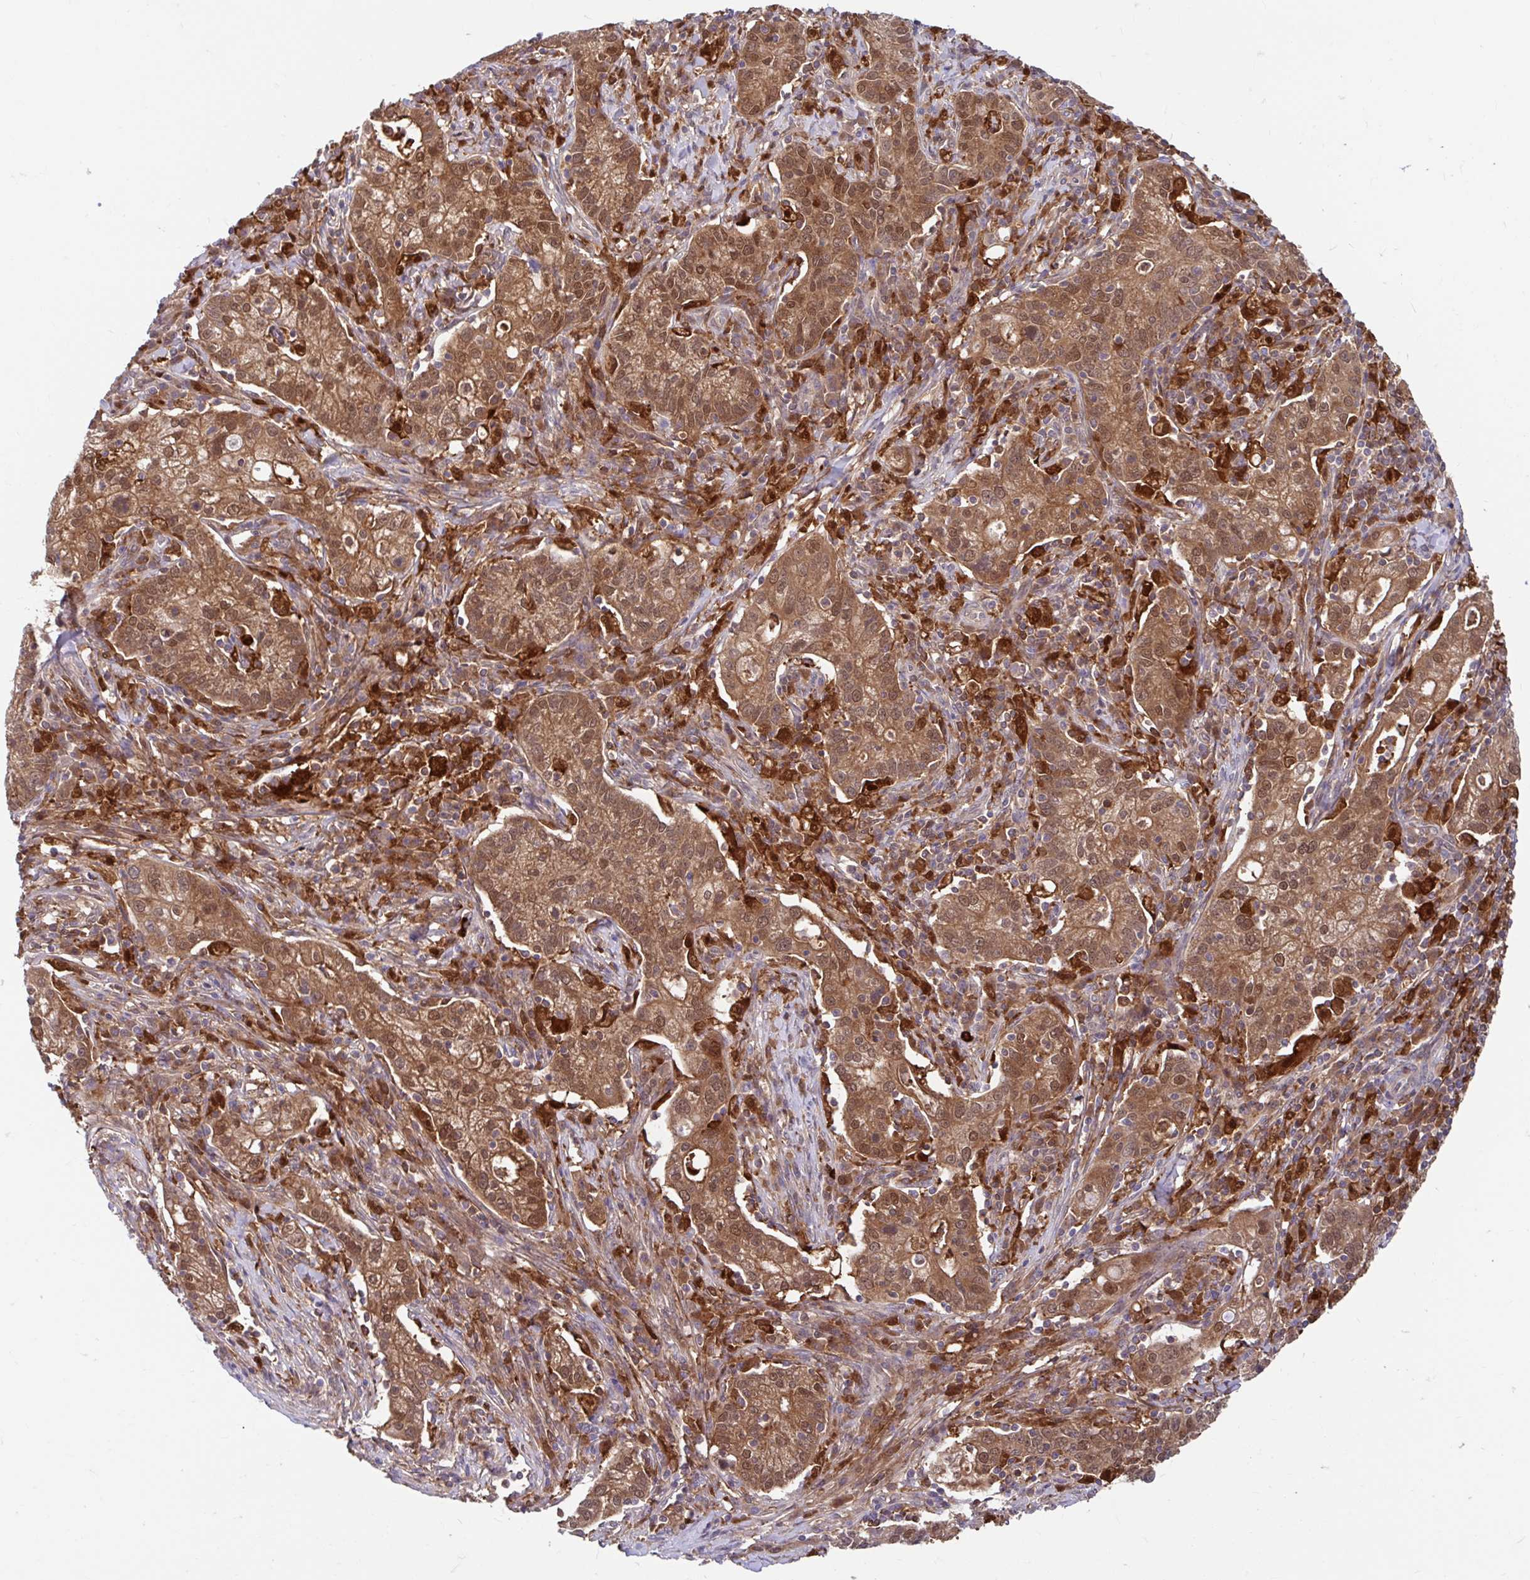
{"staining": {"intensity": "moderate", "quantity": ">75%", "location": "cytoplasmic/membranous,nuclear"}, "tissue": "cervical cancer", "cell_type": "Tumor cells", "image_type": "cancer", "snomed": [{"axis": "morphology", "description": "Normal tissue, NOS"}, {"axis": "morphology", "description": "Adenocarcinoma, NOS"}, {"axis": "topography", "description": "Cervix"}], "caption": "Immunohistochemistry (IHC) staining of cervical cancer (adenocarcinoma), which exhibits medium levels of moderate cytoplasmic/membranous and nuclear expression in about >75% of tumor cells indicating moderate cytoplasmic/membranous and nuclear protein positivity. The staining was performed using DAB (3,3'-diaminobenzidine) (brown) for protein detection and nuclei were counterstained in hematoxylin (blue).", "gene": "BLVRA", "patient": {"sex": "female", "age": 44}}